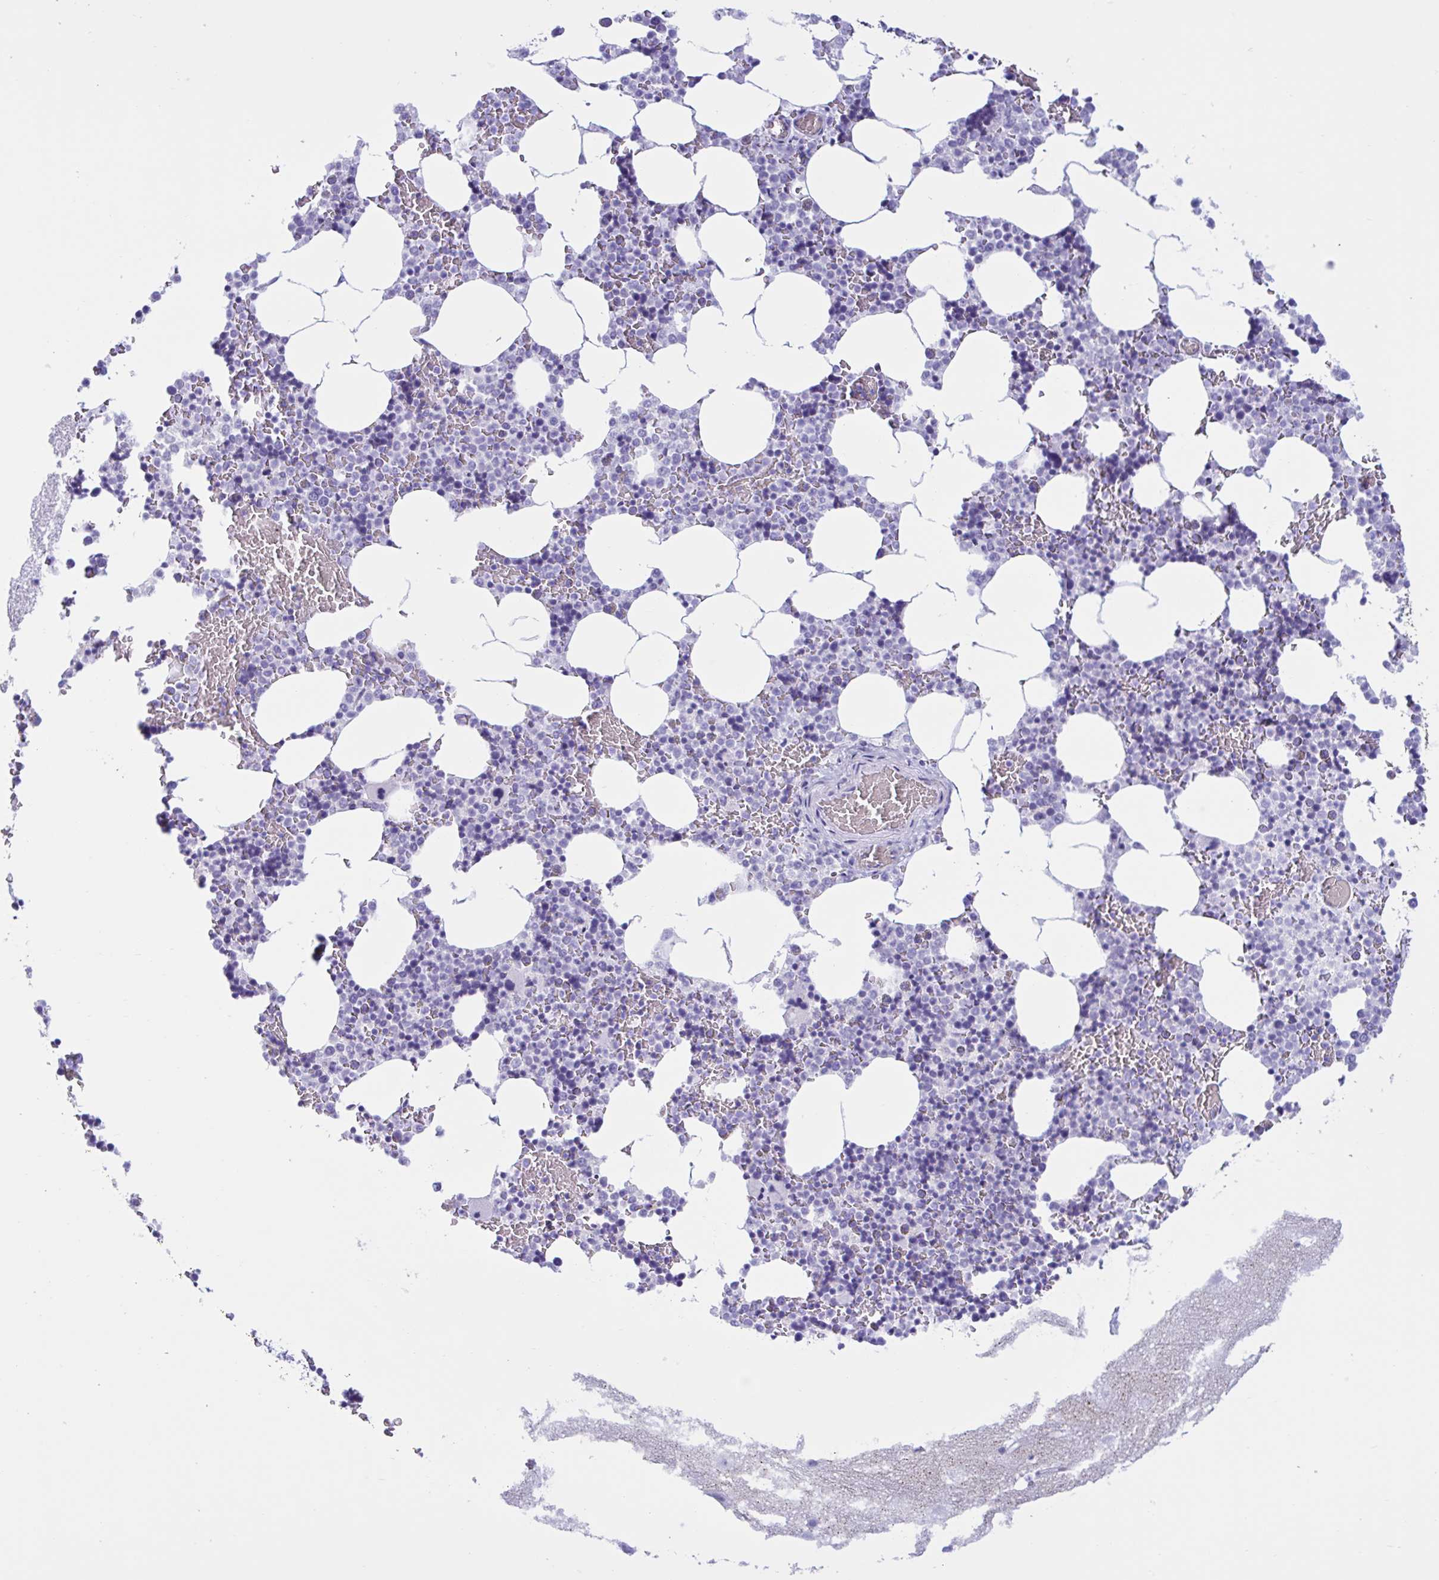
{"staining": {"intensity": "negative", "quantity": "none", "location": "none"}, "tissue": "bone marrow", "cell_type": "Hematopoietic cells", "image_type": "normal", "snomed": [{"axis": "morphology", "description": "Normal tissue, NOS"}, {"axis": "topography", "description": "Bone marrow"}], "caption": "Bone marrow was stained to show a protein in brown. There is no significant expression in hematopoietic cells. (Stains: DAB (3,3'-diaminobenzidine) immunohistochemistry (IHC) with hematoxylin counter stain, Microscopy: brightfield microscopy at high magnification).", "gene": "MRGPRG", "patient": {"sex": "female", "age": 42}}